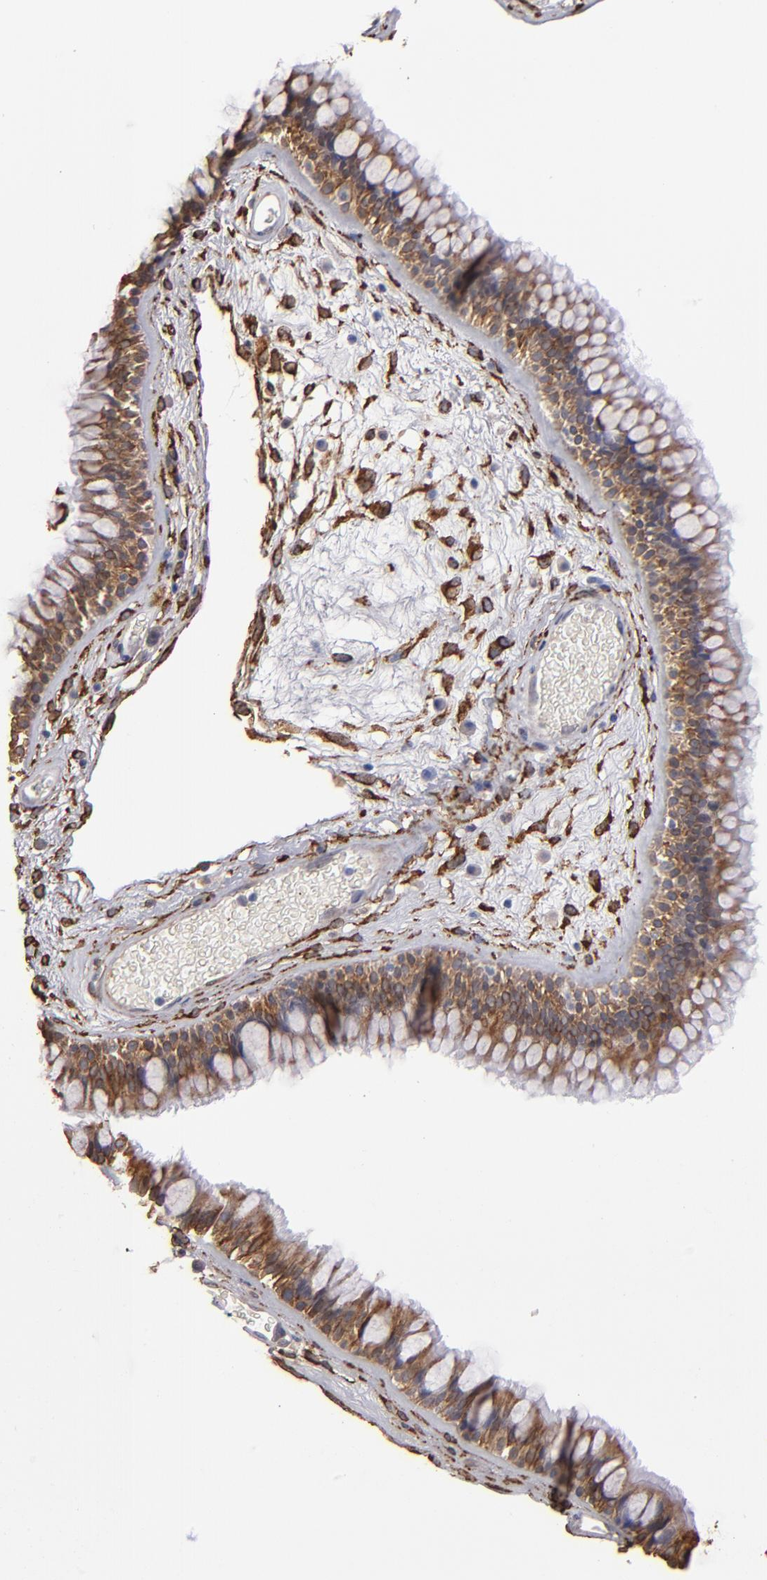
{"staining": {"intensity": "moderate", "quantity": ">75%", "location": "cytoplasmic/membranous"}, "tissue": "nasopharynx", "cell_type": "Respiratory epithelial cells", "image_type": "normal", "snomed": [{"axis": "morphology", "description": "Normal tissue, NOS"}, {"axis": "morphology", "description": "Inflammation, NOS"}, {"axis": "topography", "description": "Nasopharynx"}], "caption": "Immunohistochemistry (IHC) image of benign nasopharynx stained for a protein (brown), which exhibits medium levels of moderate cytoplasmic/membranous expression in approximately >75% of respiratory epithelial cells.", "gene": "PGRMC1", "patient": {"sex": "male", "age": 48}}